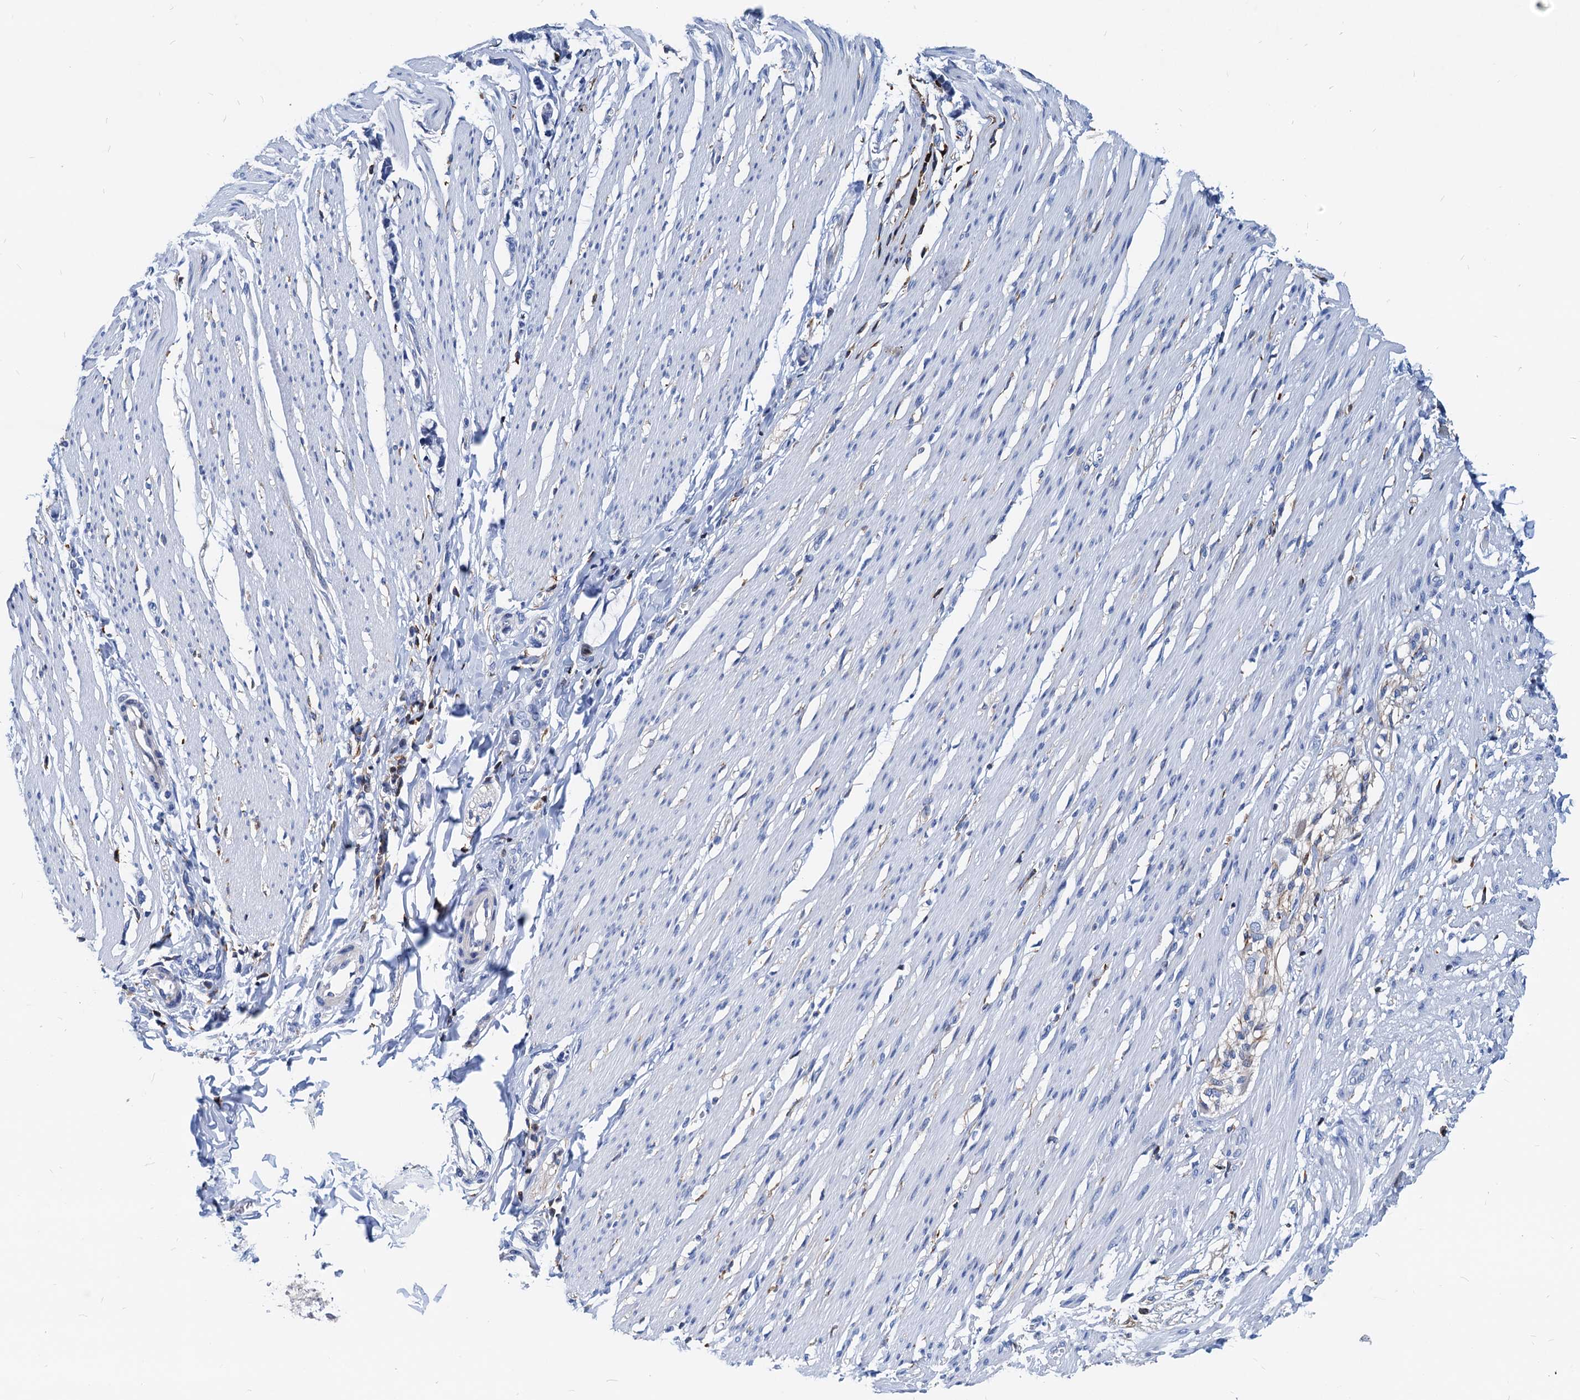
{"staining": {"intensity": "negative", "quantity": "none", "location": "none"}, "tissue": "smooth muscle", "cell_type": "Smooth muscle cells", "image_type": "normal", "snomed": [{"axis": "morphology", "description": "Normal tissue, NOS"}, {"axis": "morphology", "description": "Adenocarcinoma, NOS"}, {"axis": "topography", "description": "Colon"}, {"axis": "topography", "description": "Peripheral nerve tissue"}], "caption": "This histopathology image is of benign smooth muscle stained with immunohistochemistry (IHC) to label a protein in brown with the nuclei are counter-stained blue. There is no expression in smooth muscle cells. Brightfield microscopy of IHC stained with DAB (3,3'-diaminobenzidine) (brown) and hematoxylin (blue), captured at high magnification.", "gene": "LCP2", "patient": {"sex": "male", "age": 14}}